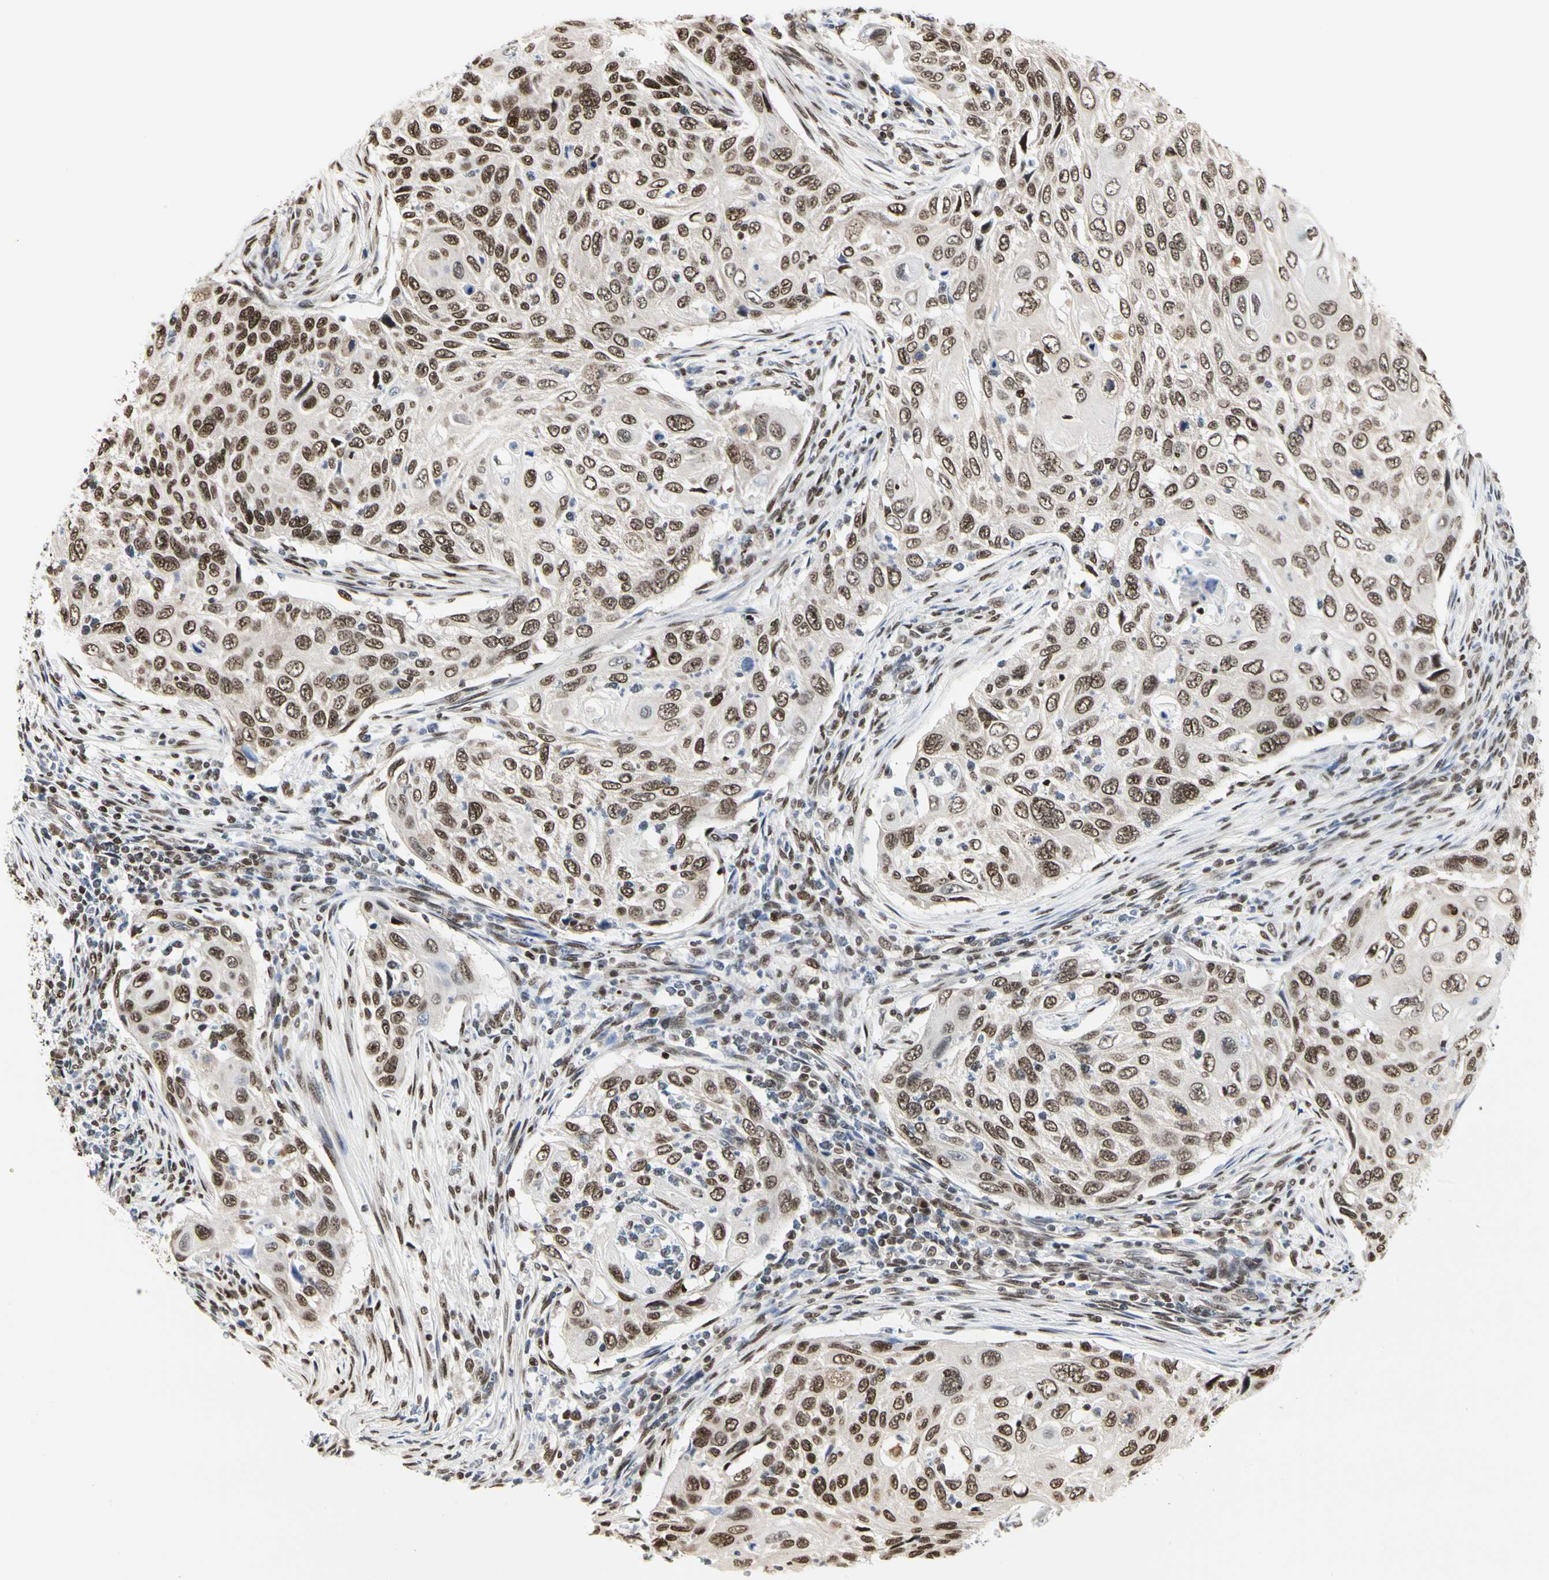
{"staining": {"intensity": "moderate", "quantity": ">75%", "location": "nuclear"}, "tissue": "cervical cancer", "cell_type": "Tumor cells", "image_type": "cancer", "snomed": [{"axis": "morphology", "description": "Squamous cell carcinoma, NOS"}, {"axis": "topography", "description": "Cervix"}], "caption": "Immunohistochemistry staining of cervical cancer, which reveals medium levels of moderate nuclear expression in approximately >75% of tumor cells indicating moderate nuclear protein expression. The staining was performed using DAB (brown) for protein detection and nuclei were counterstained in hematoxylin (blue).", "gene": "PRMT3", "patient": {"sex": "female", "age": 70}}